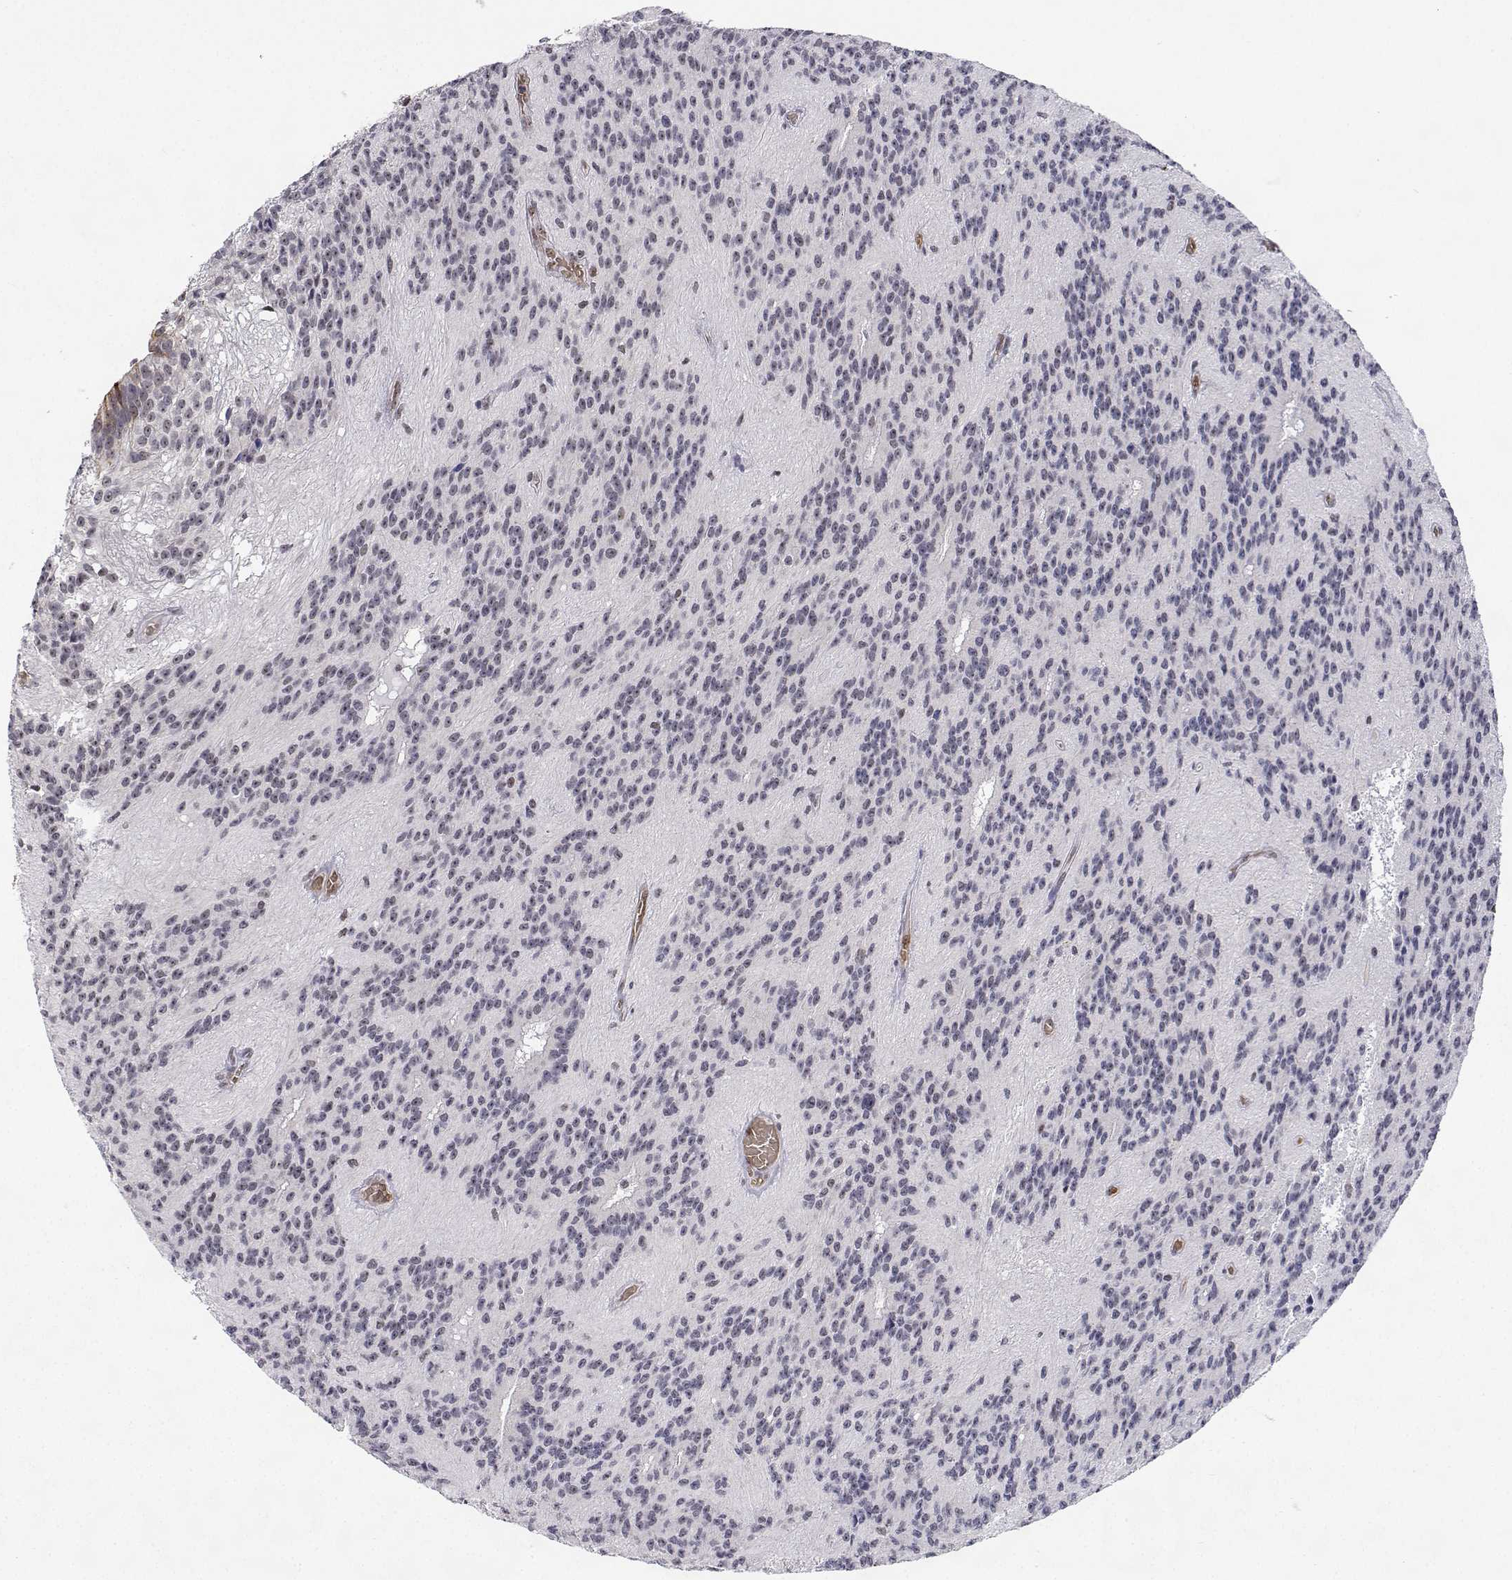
{"staining": {"intensity": "negative", "quantity": "none", "location": "none"}, "tissue": "glioma", "cell_type": "Tumor cells", "image_type": "cancer", "snomed": [{"axis": "morphology", "description": "Glioma, malignant, Low grade"}, {"axis": "topography", "description": "Brain"}], "caption": "Immunohistochemical staining of glioma displays no significant staining in tumor cells.", "gene": "ADAR", "patient": {"sex": "male", "age": 31}}